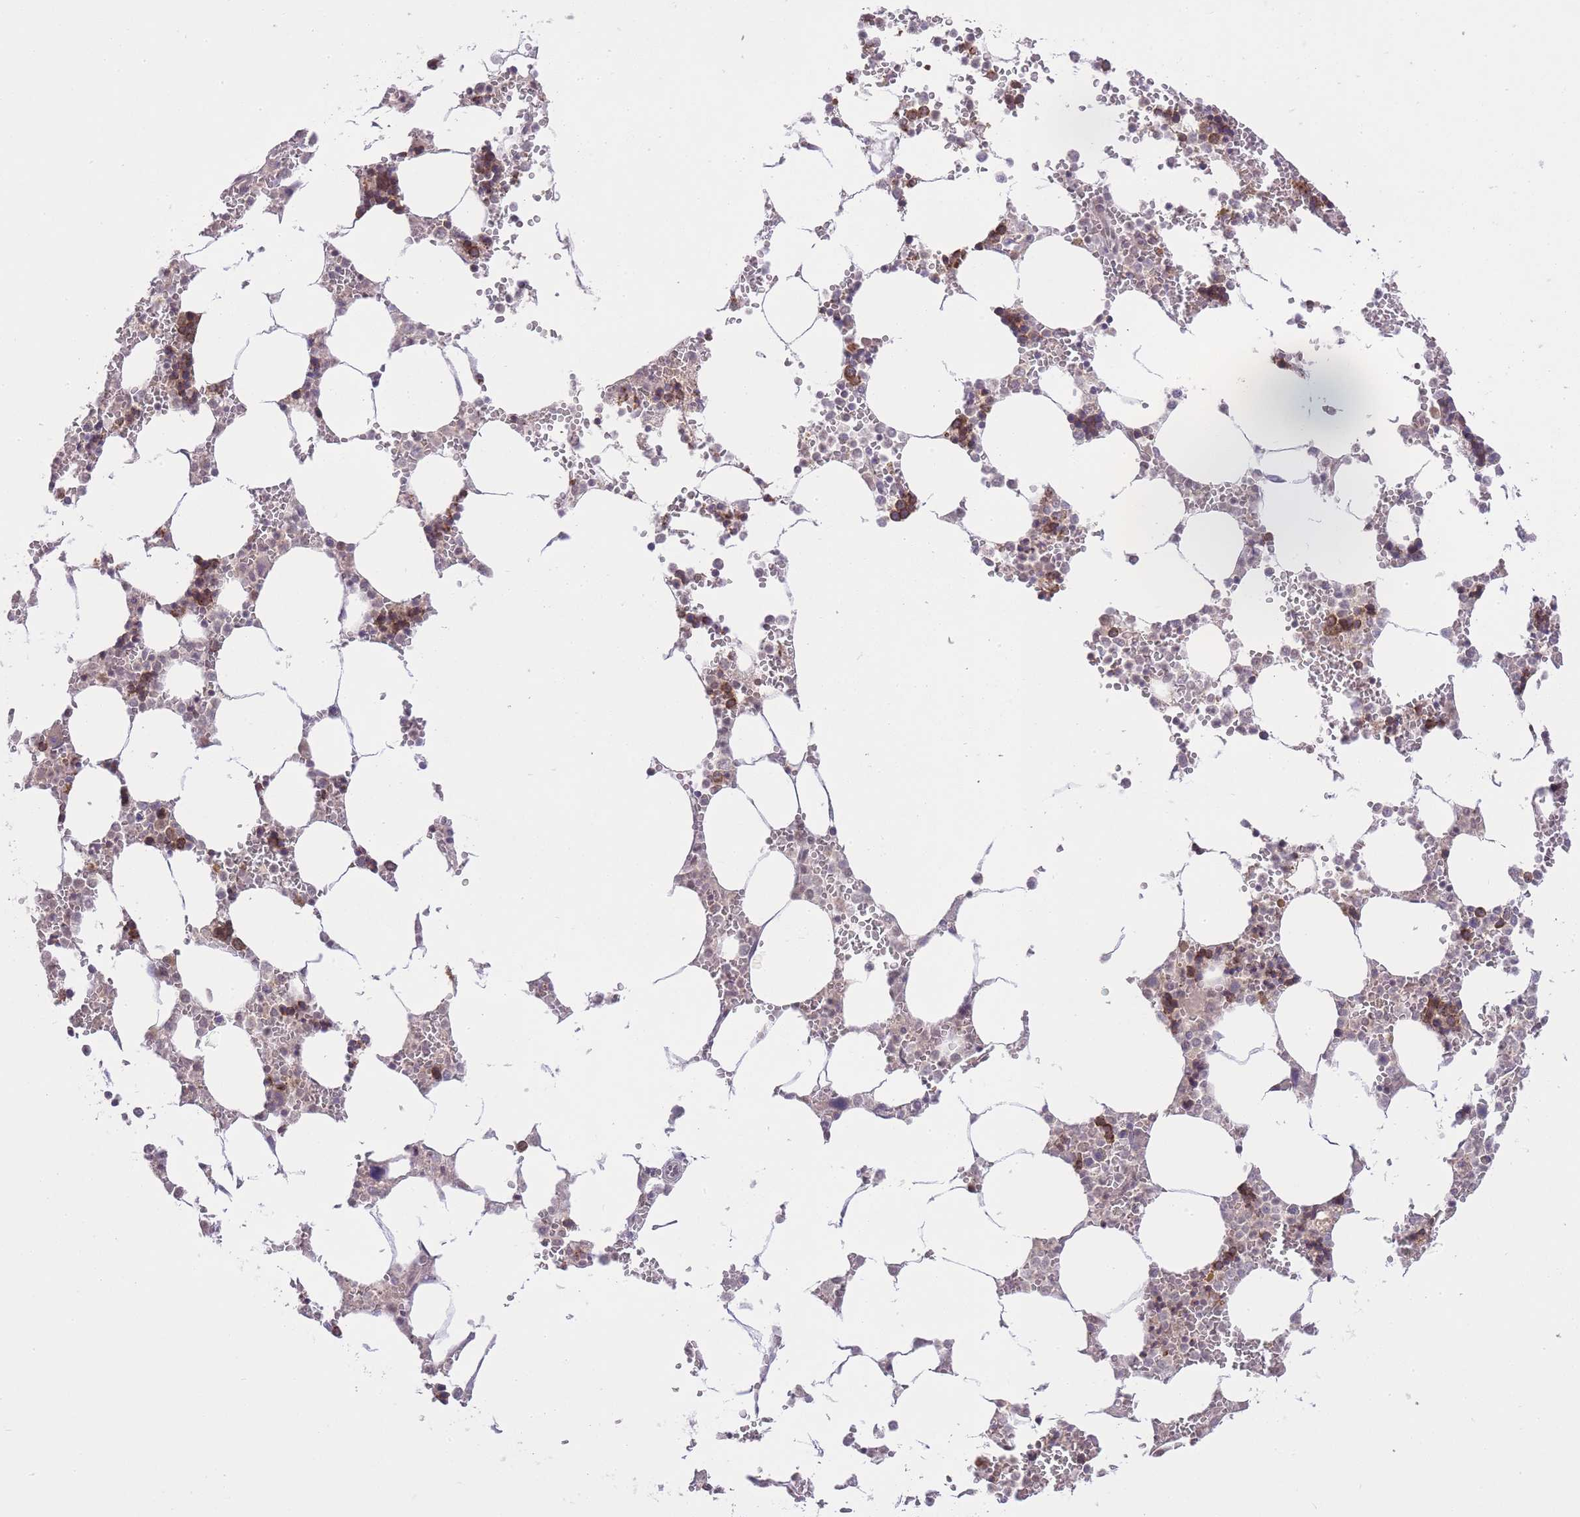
{"staining": {"intensity": "moderate", "quantity": "25%-75%", "location": "cytoplasmic/membranous,nuclear"}, "tissue": "bone marrow", "cell_type": "Hematopoietic cells", "image_type": "normal", "snomed": [{"axis": "morphology", "description": "Normal tissue, NOS"}, {"axis": "topography", "description": "Bone marrow"}], "caption": "DAB immunohistochemical staining of normal human bone marrow reveals moderate cytoplasmic/membranous,nuclear protein expression in about 25%-75% of hematopoietic cells.", "gene": "TMED3", "patient": {"sex": "male", "age": 64}}